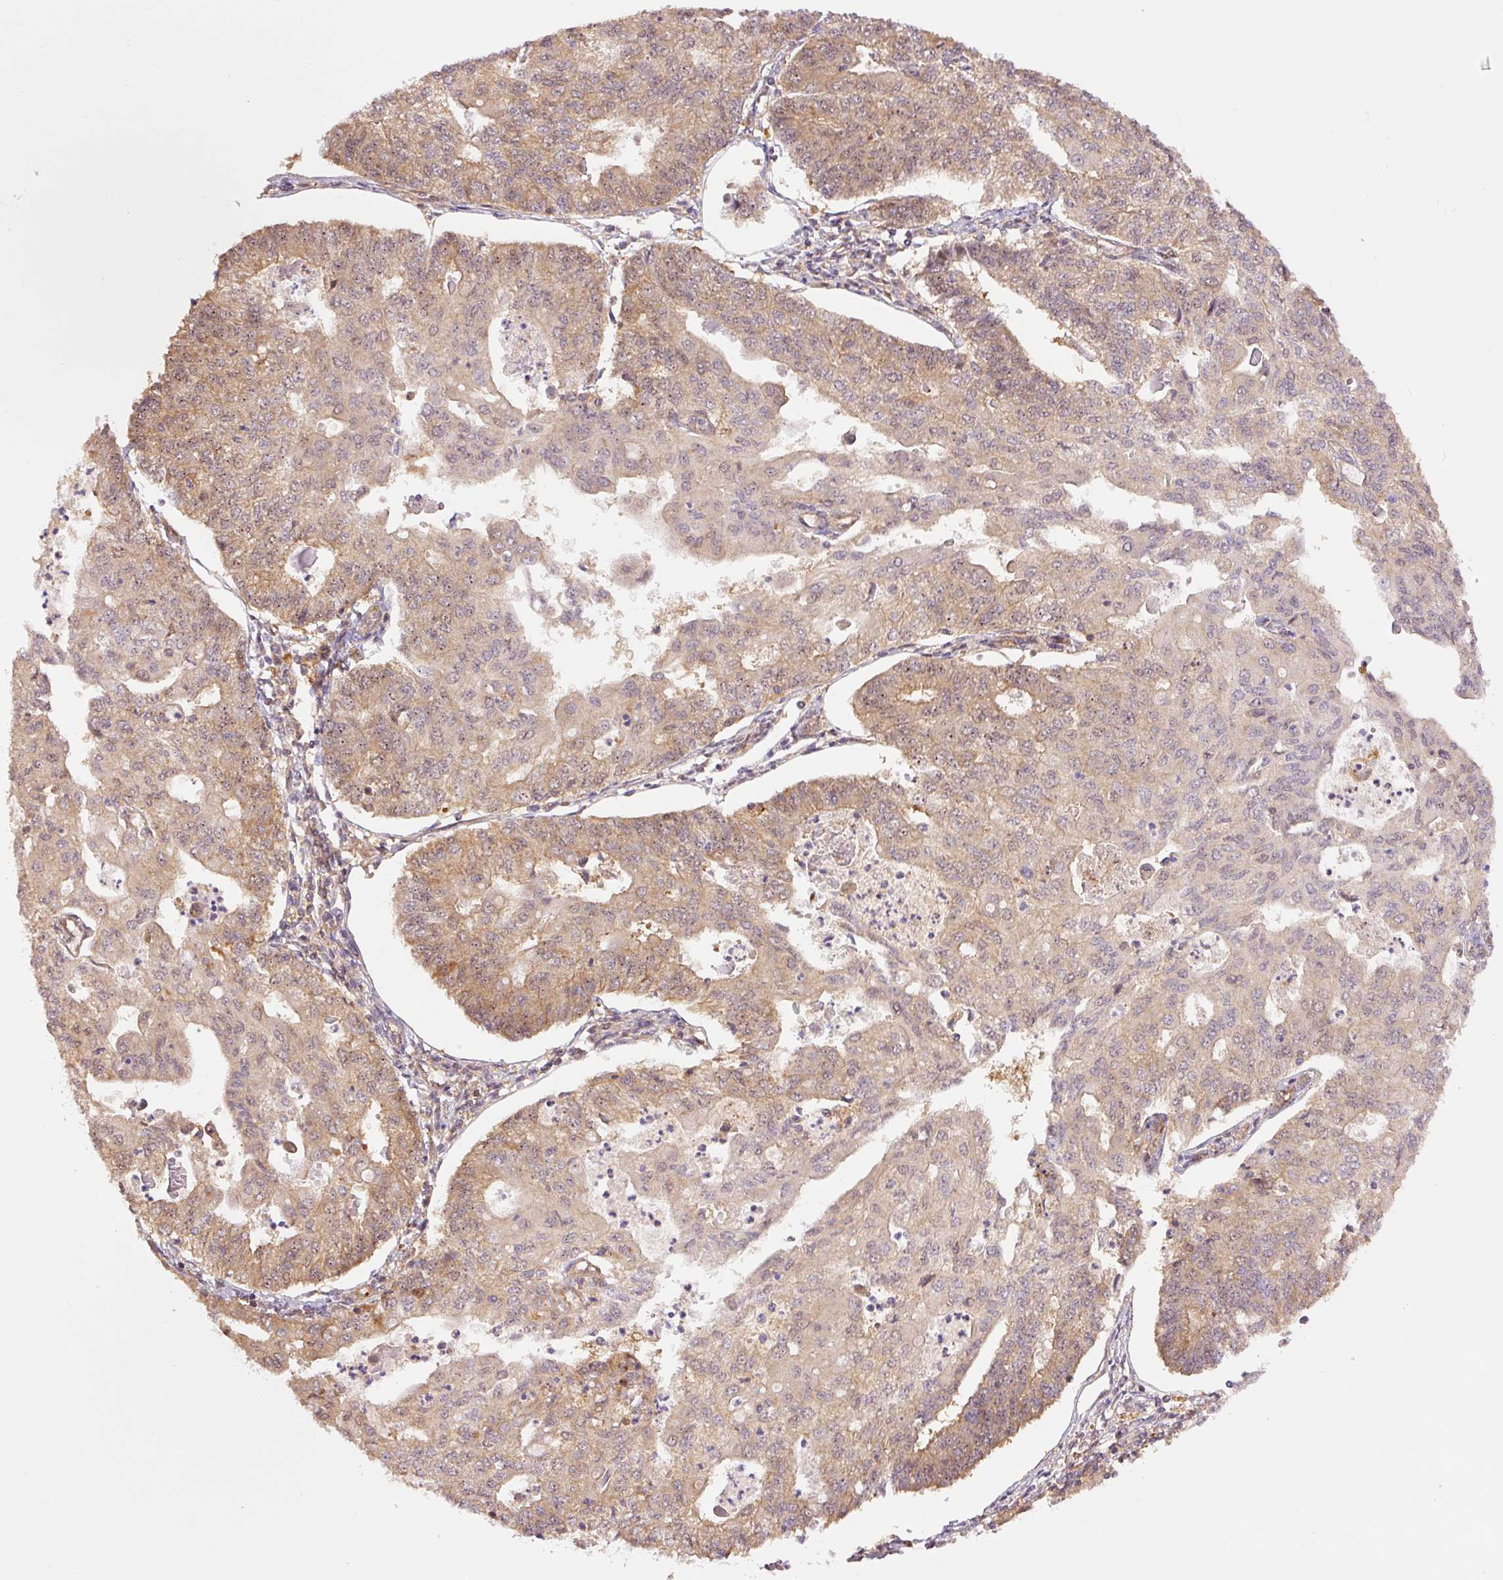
{"staining": {"intensity": "weak", "quantity": ">75%", "location": "cytoplasmic/membranous"}, "tissue": "endometrial cancer", "cell_type": "Tumor cells", "image_type": "cancer", "snomed": [{"axis": "morphology", "description": "Adenocarcinoma, NOS"}, {"axis": "topography", "description": "Endometrium"}], "caption": "Immunohistochemical staining of endometrial cancer displays low levels of weak cytoplasmic/membranous positivity in about >75% of tumor cells. The protein of interest is stained brown, and the nuclei are stained in blue (DAB IHC with brightfield microscopy, high magnification).", "gene": "PCK2", "patient": {"sex": "female", "age": 56}}